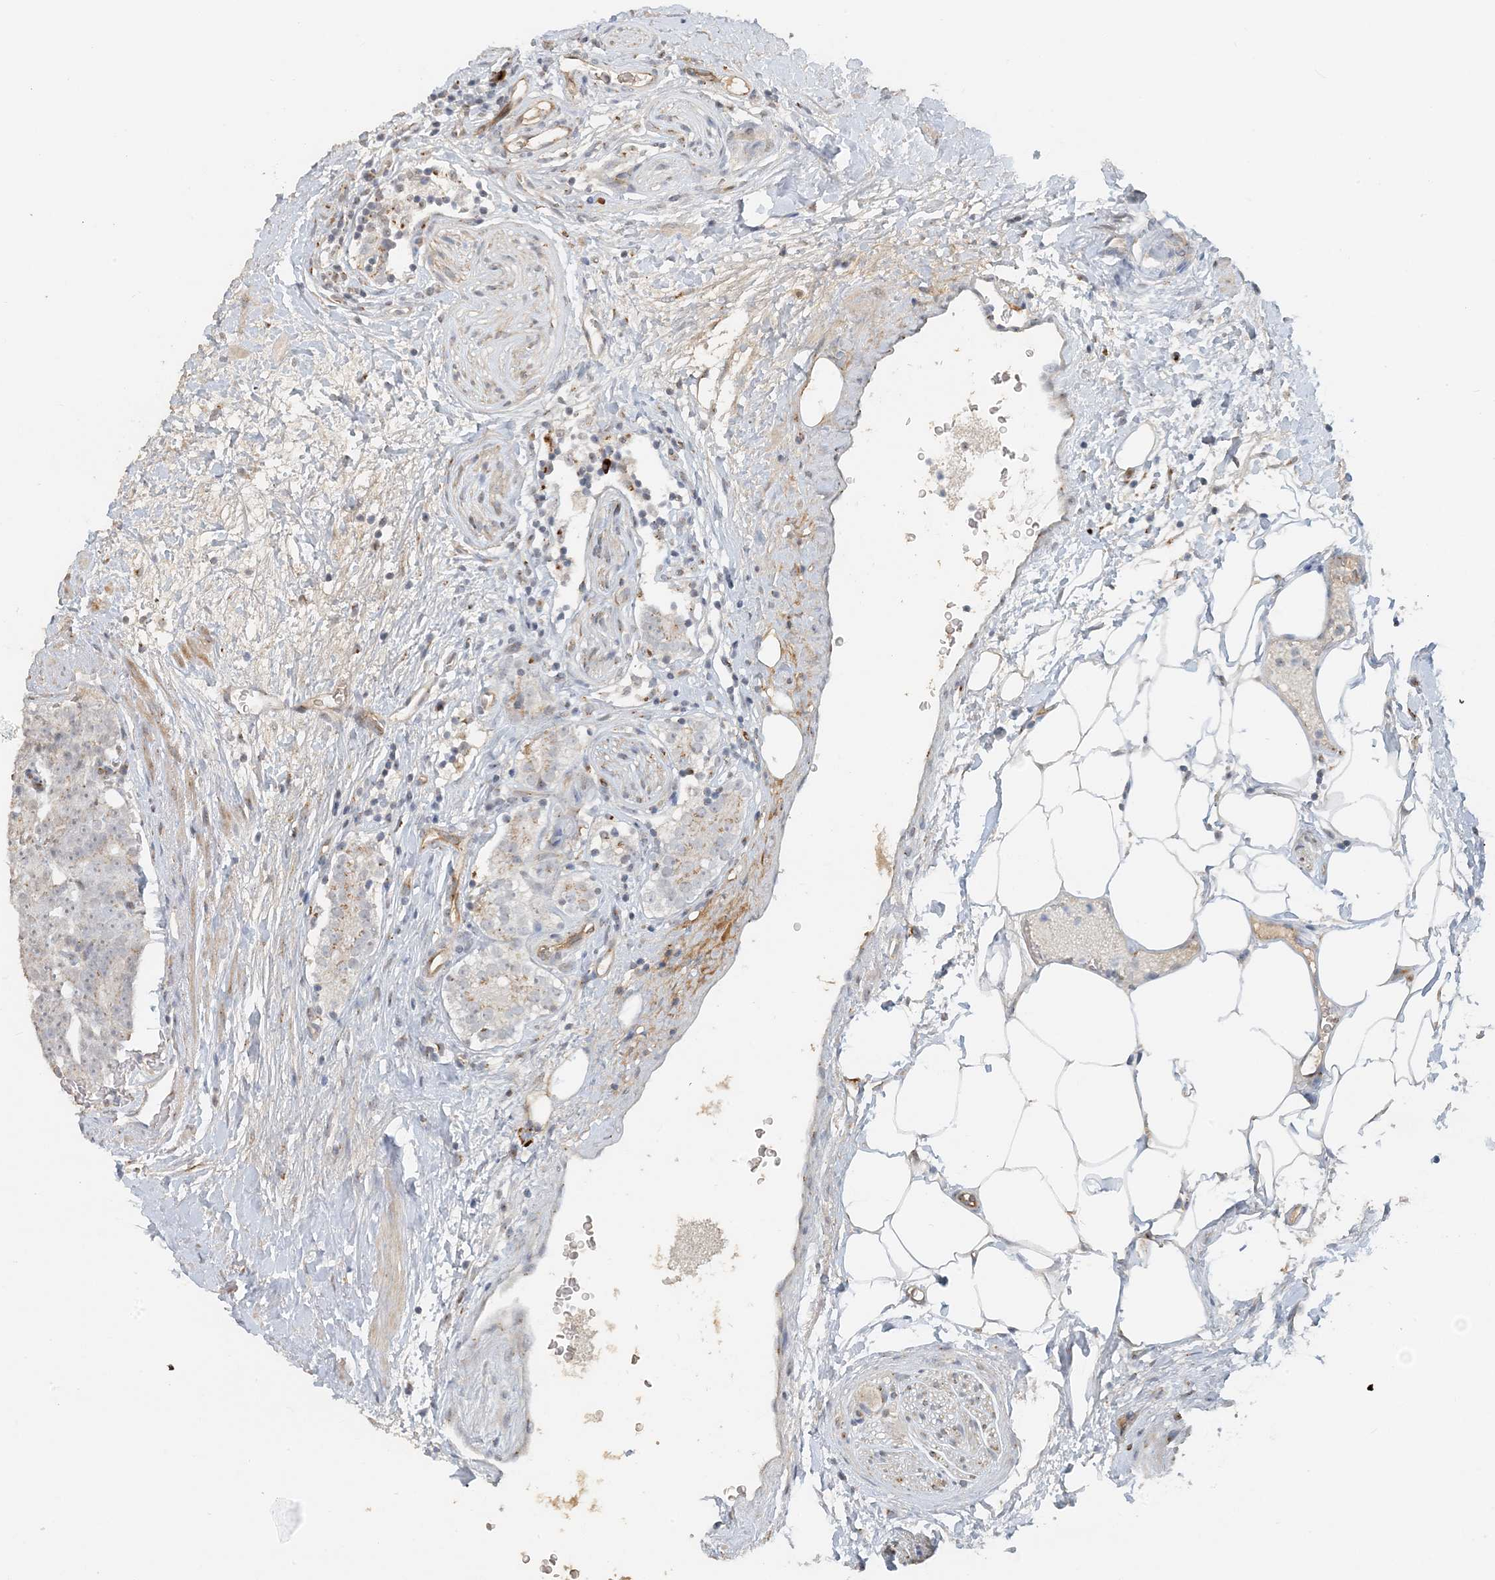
{"staining": {"intensity": "negative", "quantity": "none", "location": "none"}, "tissue": "prostate cancer", "cell_type": "Tumor cells", "image_type": "cancer", "snomed": [{"axis": "morphology", "description": "Adenocarcinoma, High grade"}, {"axis": "topography", "description": "Prostate"}], "caption": "There is no significant expression in tumor cells of adenocarcinoma (high-grade) (prostate).", "gene": "ZCCHC4", "patient": {"sex": "male", "age": 56}}